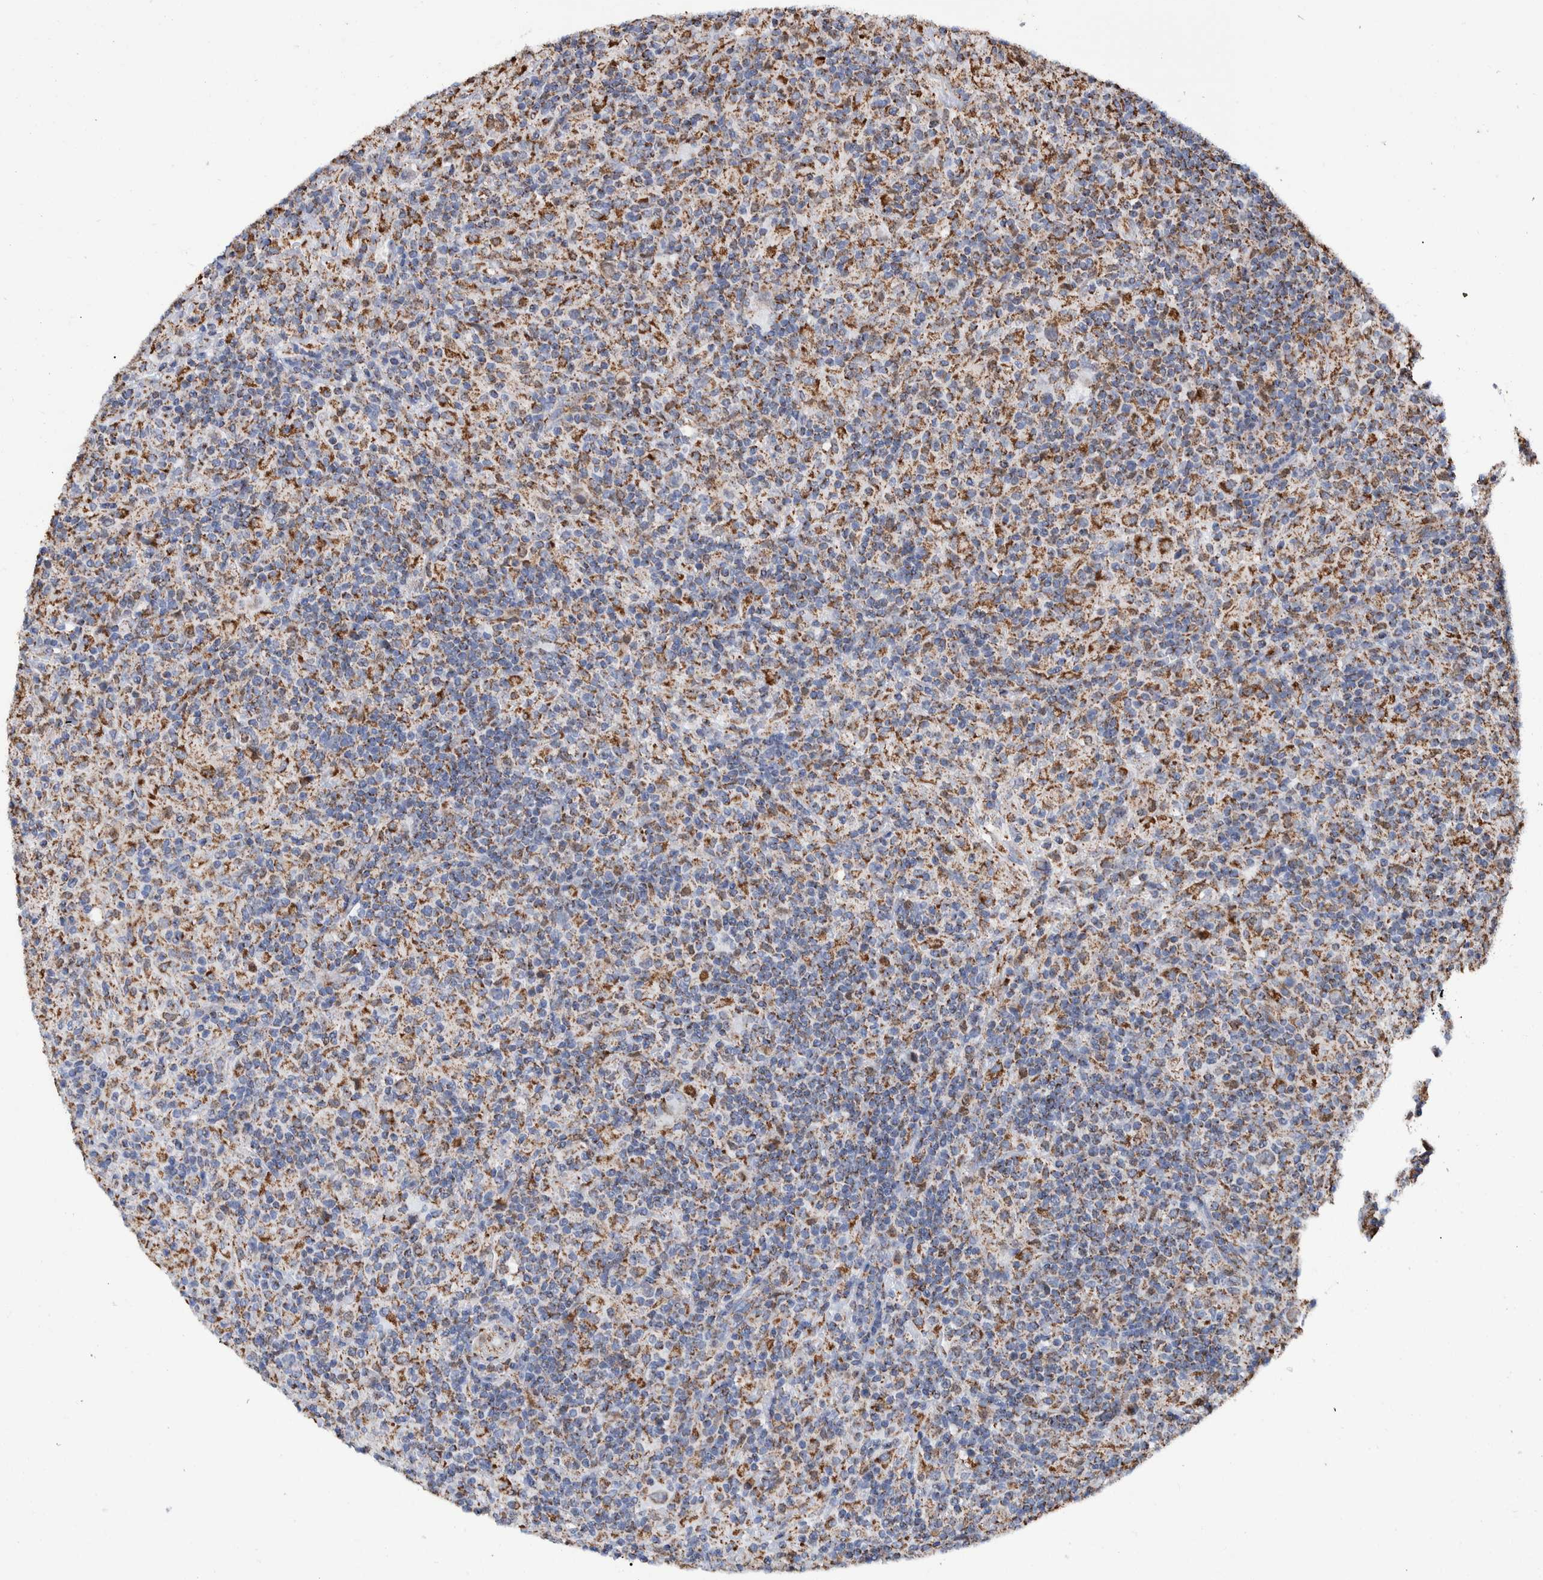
{"staining": {"intensity": "moderate", "quantity": "<25%", "location": "cytoplasmic/membranous"}, "tissue": "lymphoma", "cell_type": "Tumor cells", "image_type": "cancer", "snomed": [{"axis": "morphology", "description": "Hodgkin's disease, NOS"}, {"axis": "topography", "description": "Lymph node"}], "caption": "A low amount of moderate cytoplasmic/membranous positivity is present in about <25% of tumor cells in Hodgkin's disease tissue.", "gene": "DECR1", "patient": {"sex": "male", "age": 70}}